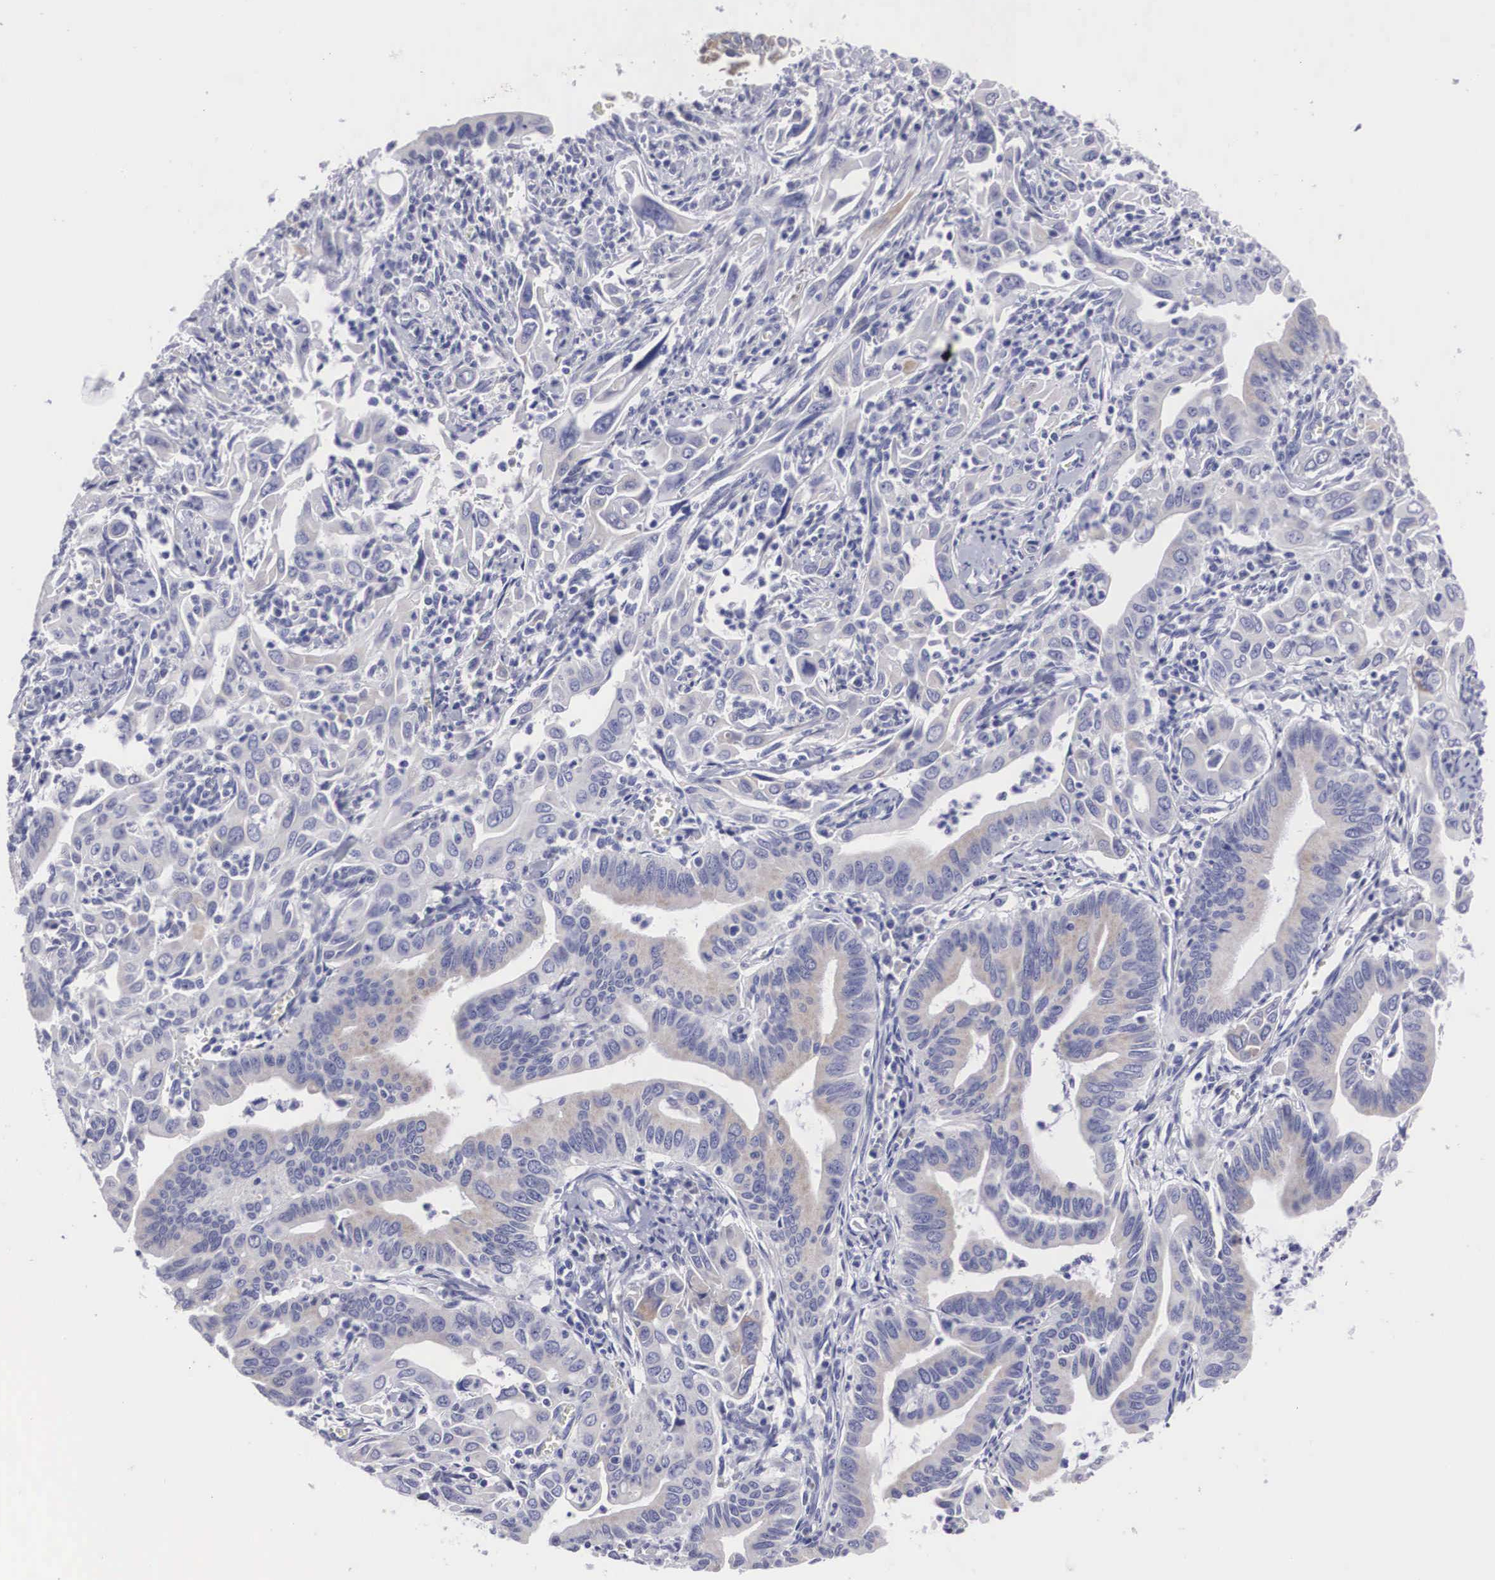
{"staining": {"intensity": "weak", "quantity": "25%-75%", "location": "cytoplasmic/membranous"}, "tissue": "cervical cancer", "cell_type": "Tumor cells", "image_type": "cancer", "snomed": [{"axis": "morphology", "description": "Normal tissue, NOS"}, {"axis": "morphology", "description": "Adenocarcinoma, NOS"}, {"axis": "topography", "description": "Cervix"}], "caption": "Immunohistochemical staining of cervical cancer demonstrates low levels of weak cytoplasmic/membranous positivity in about 25%-75% of tumor cells.", "gene": "ARMCX3", "patient": {"sex": "female", "age": 34}}